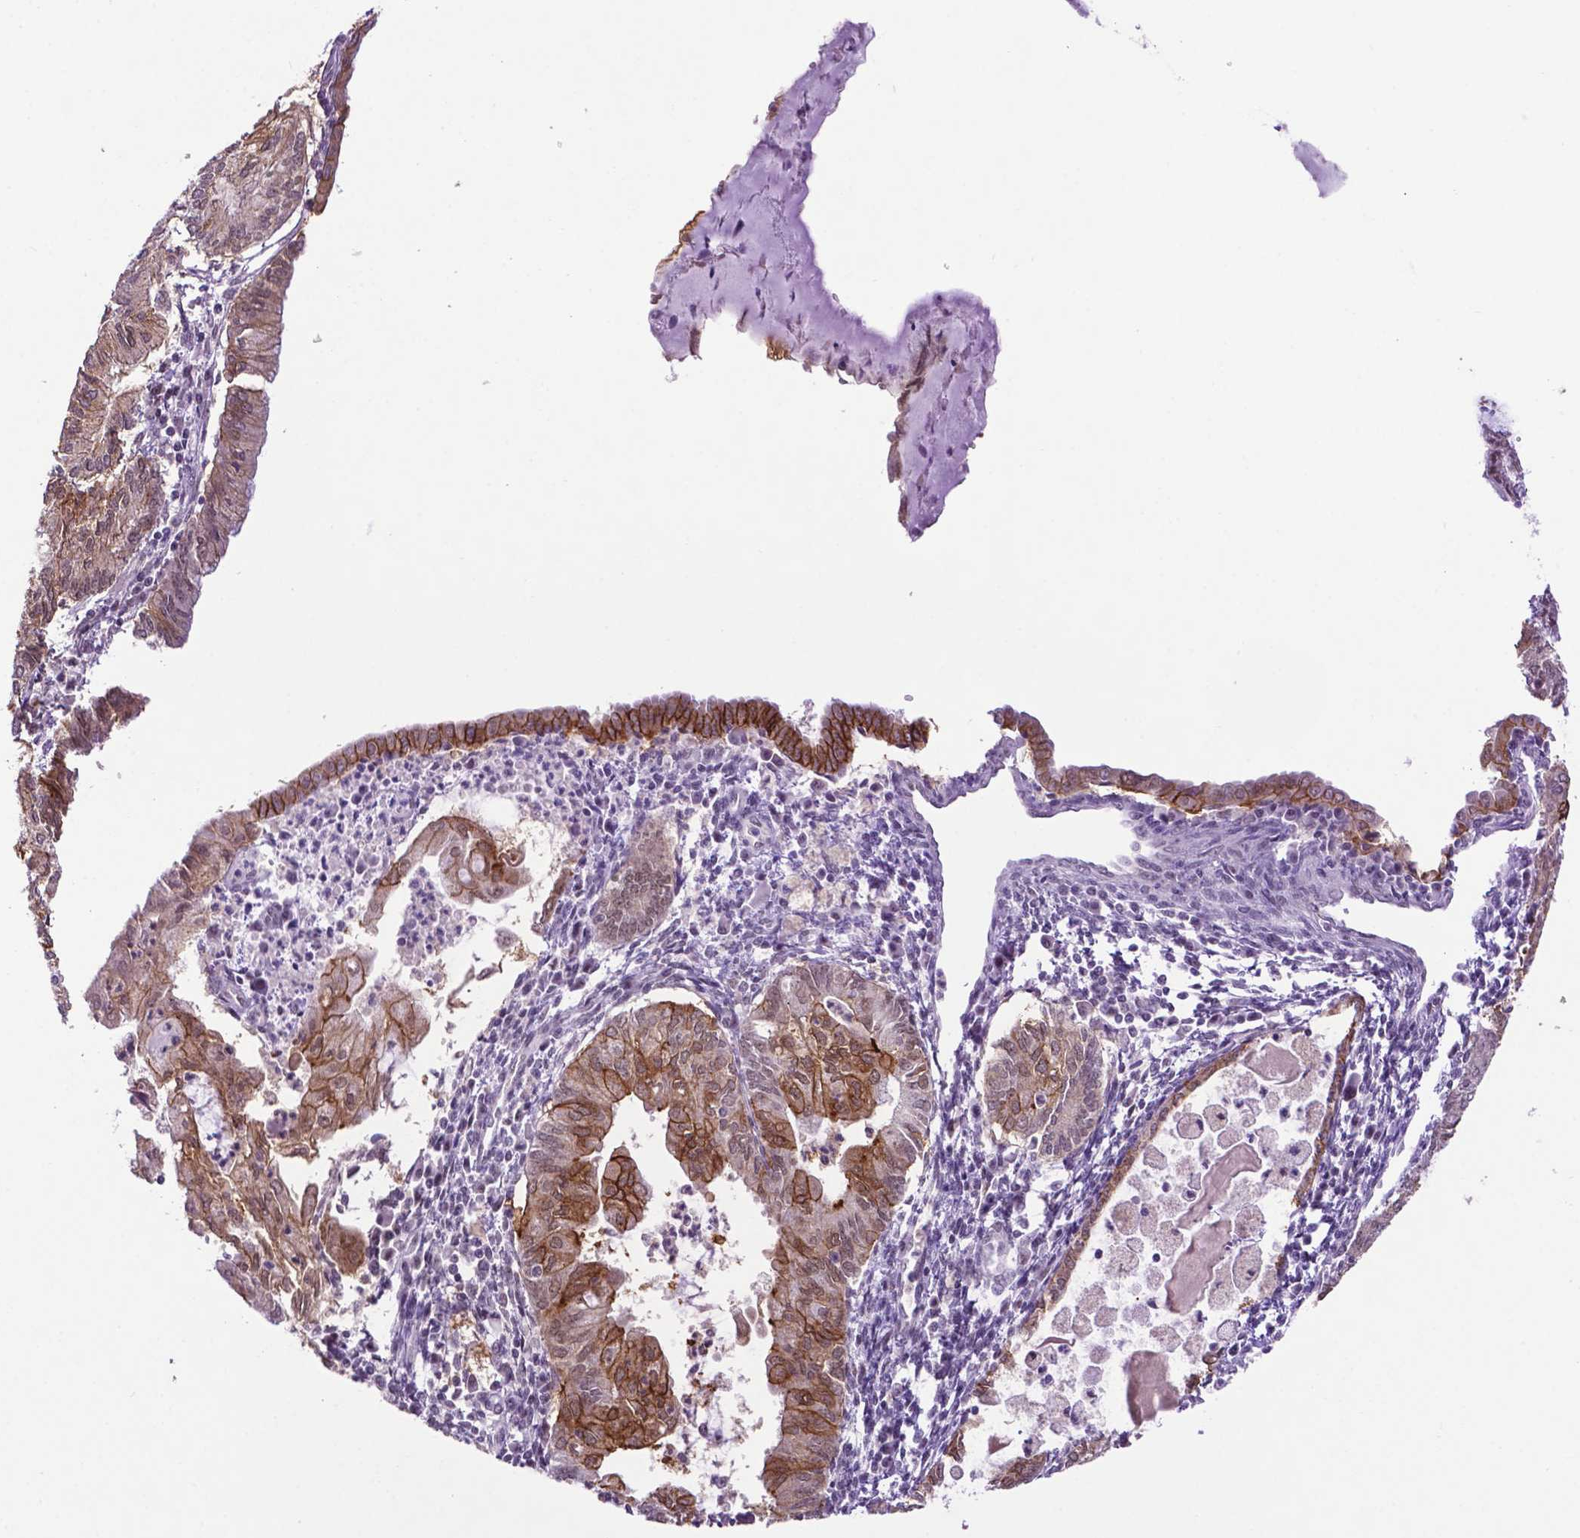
{"staining": {"intensity": "moderate", "quantity": "25%-75%", "location": "cytoplasmic/membranous"}, "tissue": "endometrial cancer", "cell_type": "Tumor cells", "image_type": "cancer", "snomed": [{"axis": "morphology", "description": "Carcinoma, NOS"}, {"axis": "topography", "description": "Endometrium"}], "caption": "Endometrial cancer was stained to show a protein in brown. There is medium levels of moderate cytoplasmic/membranous expression in about 25%-75% of tumor cells.", "gene": "TACSTD2", "patient": {"sex": "female", "age": 62}}